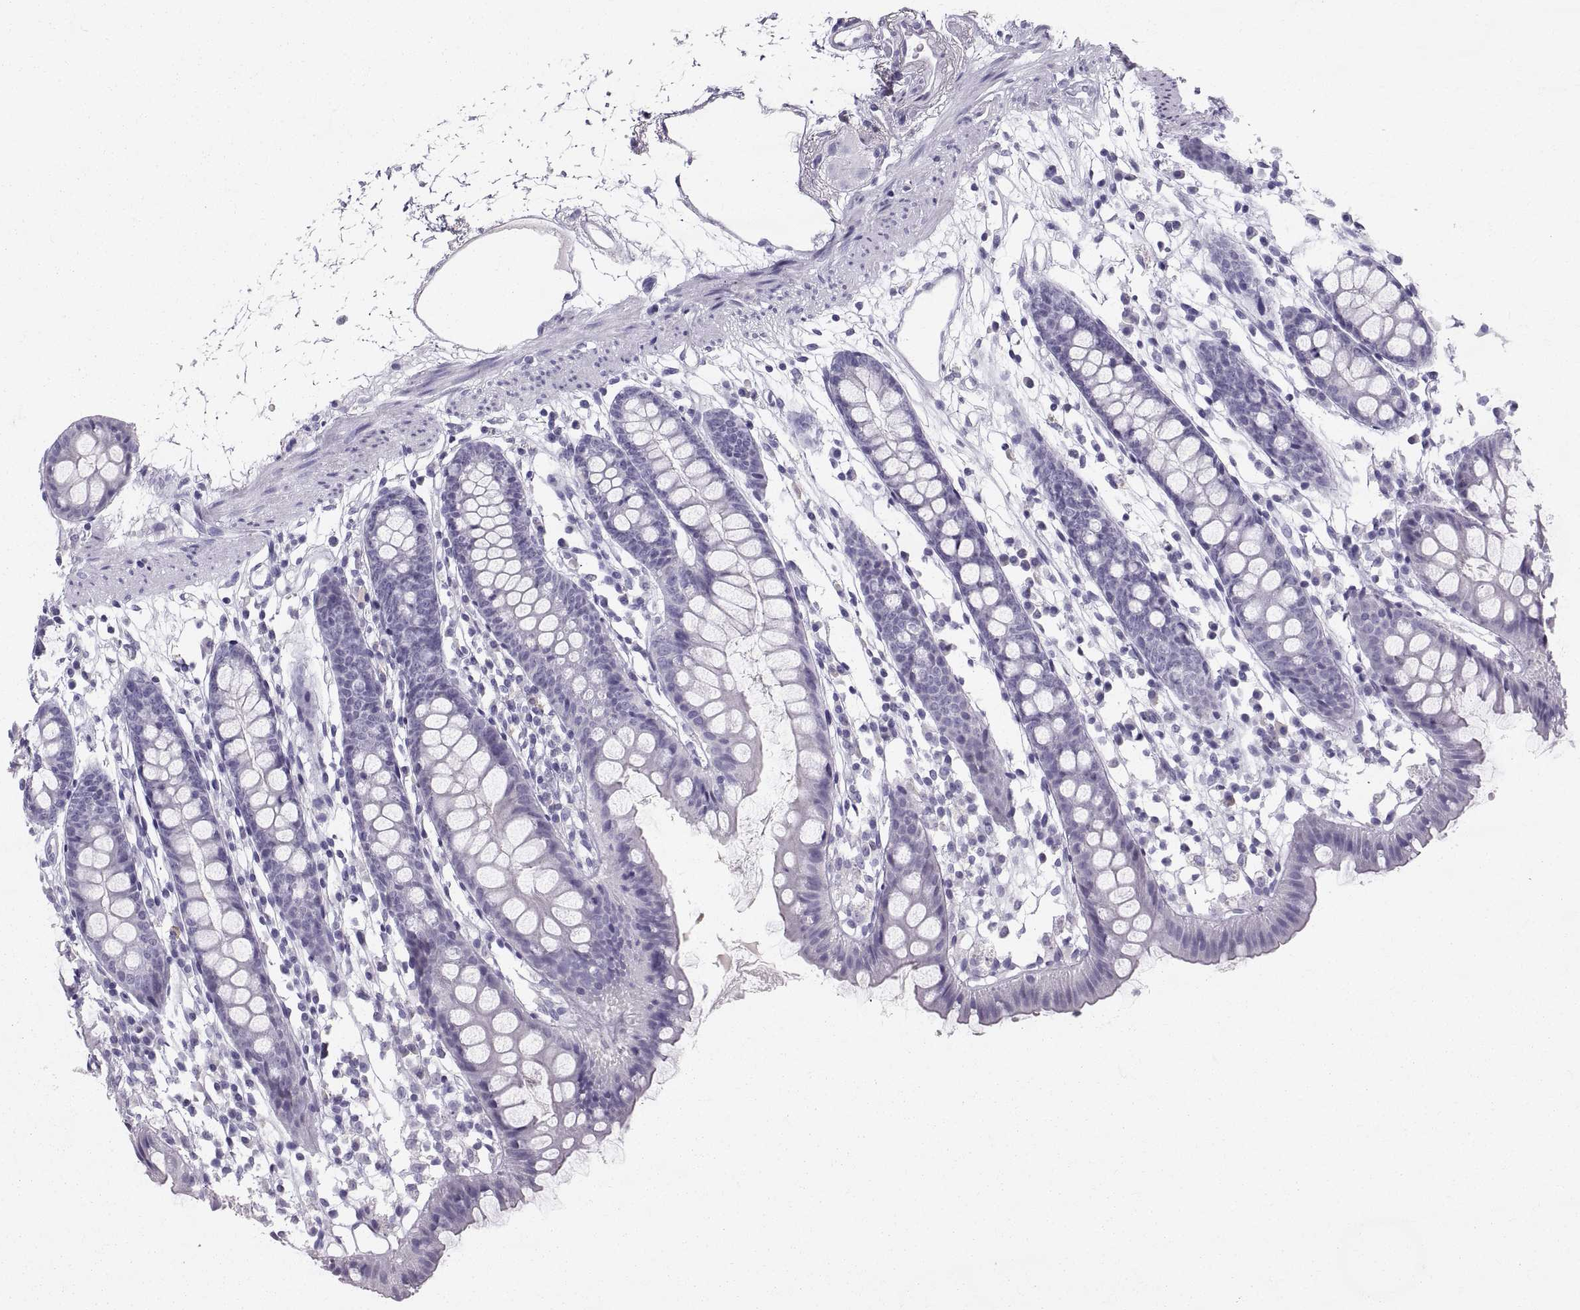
{"staining": {"intensity": "negative", "quantity": "none", "location": "none"}, "tissue": "colon", "cell_type": "Endothelial cells", "image_type": "normal", "snomed": [{"axis": "morphology", "description": "Normal tissue, NOS"}, {"axis": "topography", "description": "Colon"}], "caption": "An immunohistochemistry micrograph of normal colon is shown. There is no staining in endothelial cells of colon.", "gene": "SLC22A6", "patient": {"sex": "male", "age": 47}}